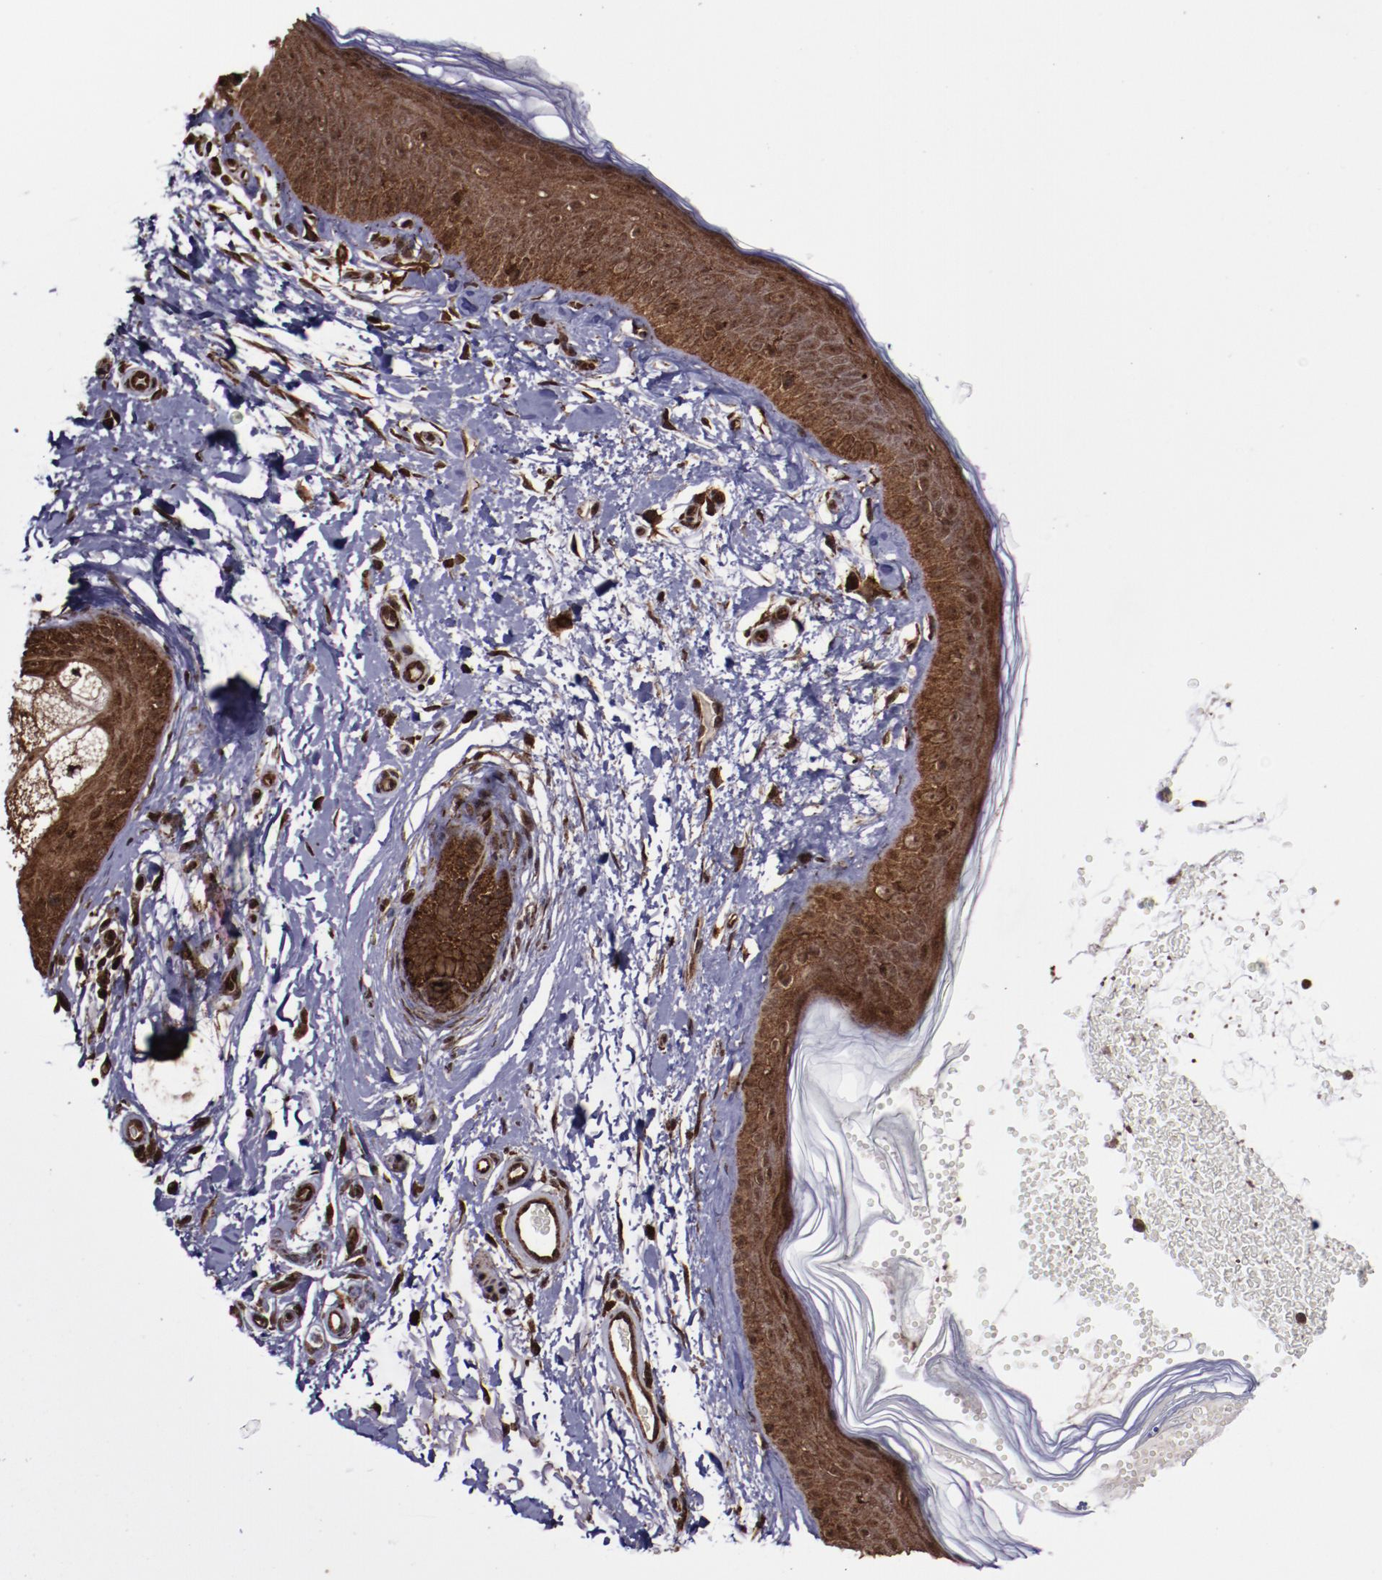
{"staining": {"intensity": "strong", "quantity": ">75%", "location": "cytoplasmic/membranous,nuclear"}, "tissue": "skin", "cell_type": "Fibroblasts", "image_type": "normal", "snomed": [{"axis": "morphology", "description": "Normal tissue, NOS"}, {"axis": "topography", "description": "Skin"}], "caption": "Human skin stained for a protein (brown) exhibits strong cytoplasmic/membranous,nuclear positive expression in about >75% of fibroblasts.", "gene": "EIF4ENIF1", "patient": {"sex": "male", "age": 63}}